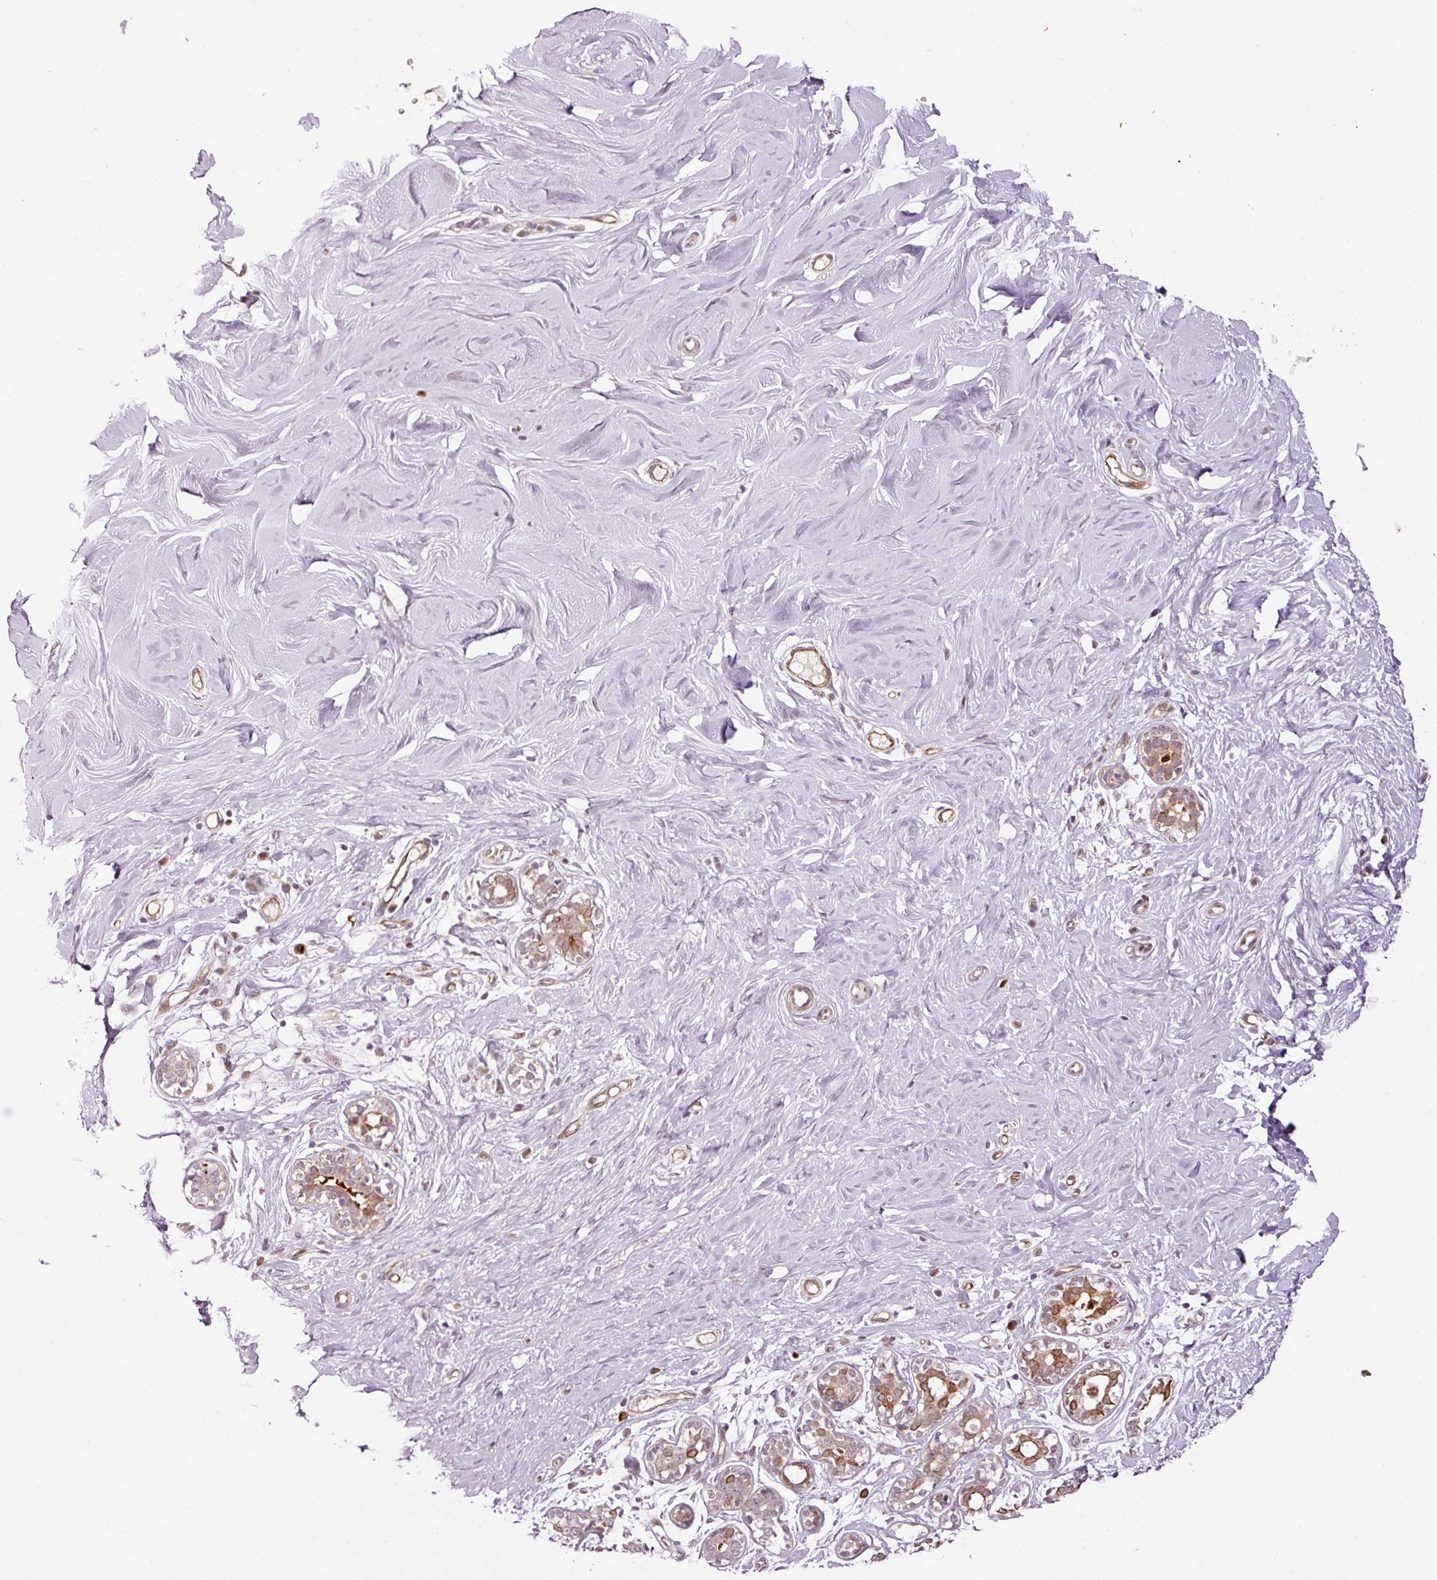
{"staining": {"intensity": "negative", "quantity": "none", "location": "none"}, "tissue": "breast", "cell_type": "Adipocytes", "image_type": "normal", "snomed": [{"axis": "morphology", "description": "Normal tissue, NOS"}, {"axis": "topography", "description": "Breast"}], "caption": "Immunohistochemistry image of normal breast: human breast stained with DAB (3,3'-diaminobenzidine) shows no significant protein positivity in adipocytes. The staining was performed using DAB to visualize the protein expression in brown, while the nuclei were stained in blue with hematoxylin (Magnification: 20x).", "gene": "ANKRD20A1", "patient": {"sex": "female", "age": 27}}